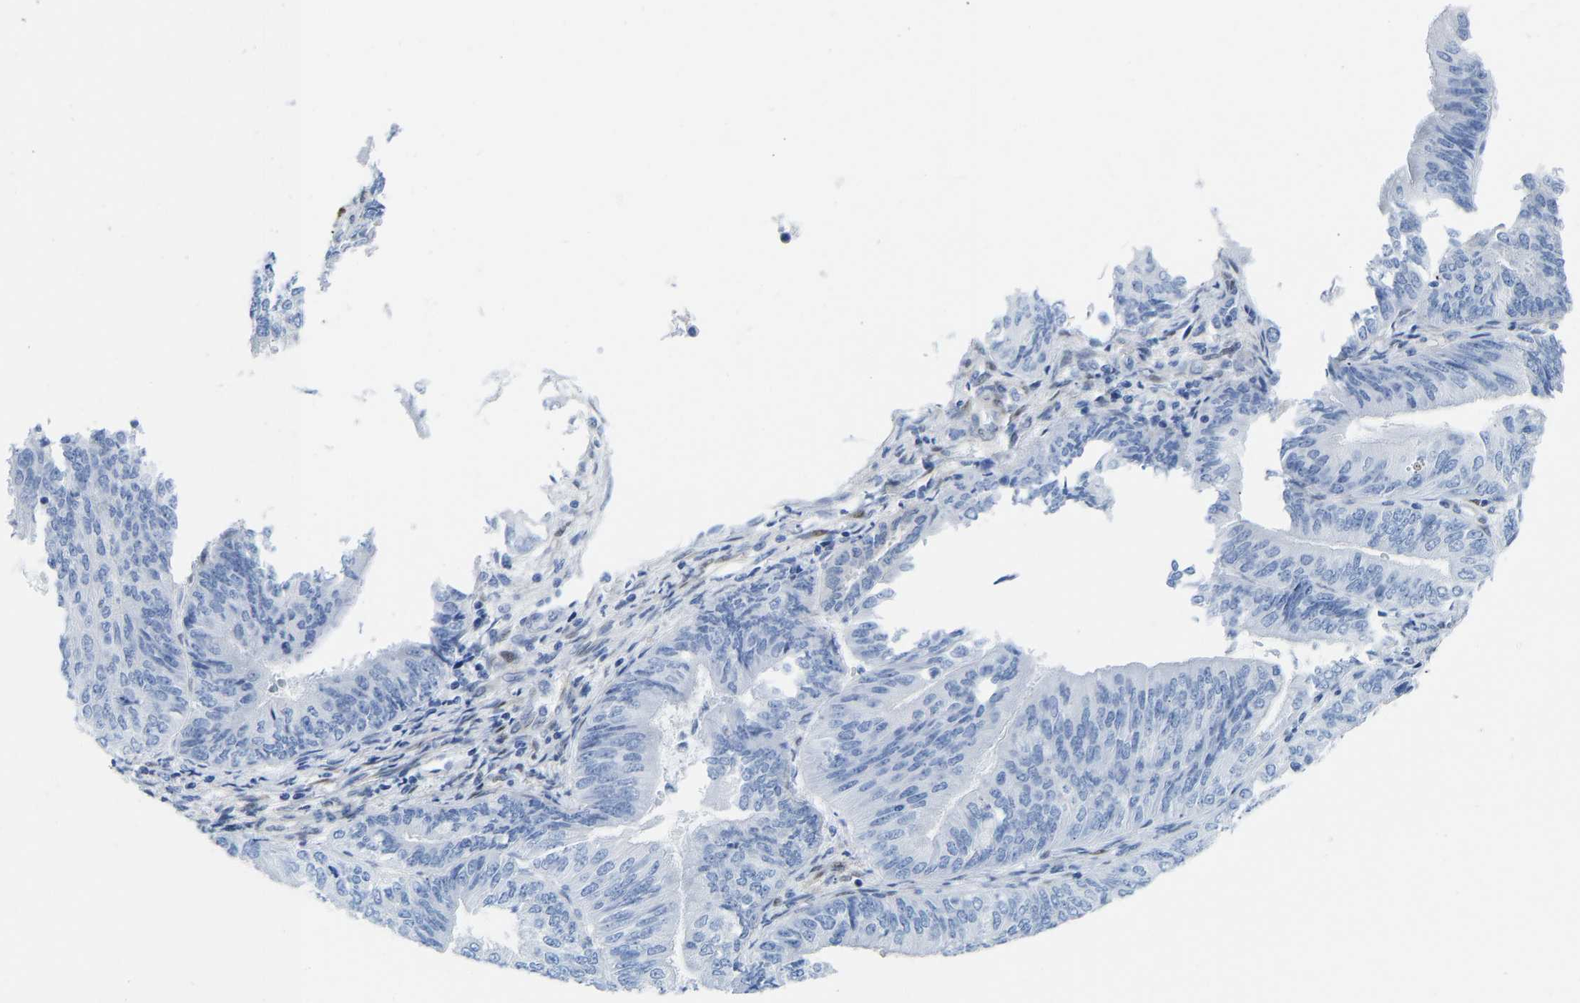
{"staining": {"intensity": "negative", "quantity": "none", "location": "none"}, "tissue": "endometrial cancer", "cell_type": "Tumor cells", "image_type": "cancer", "snomed": [{"axis": "morphology", "description": "Adenocarcinoma, NOS"}, {"axis": "topography", "description": "Endometrium"}], "caption": "An image of human endometrial adenocarcinoma is negative for staining in tumor cells.", "gene": "NKAIN3", "patient": {"sex": "female", "age": 58}}